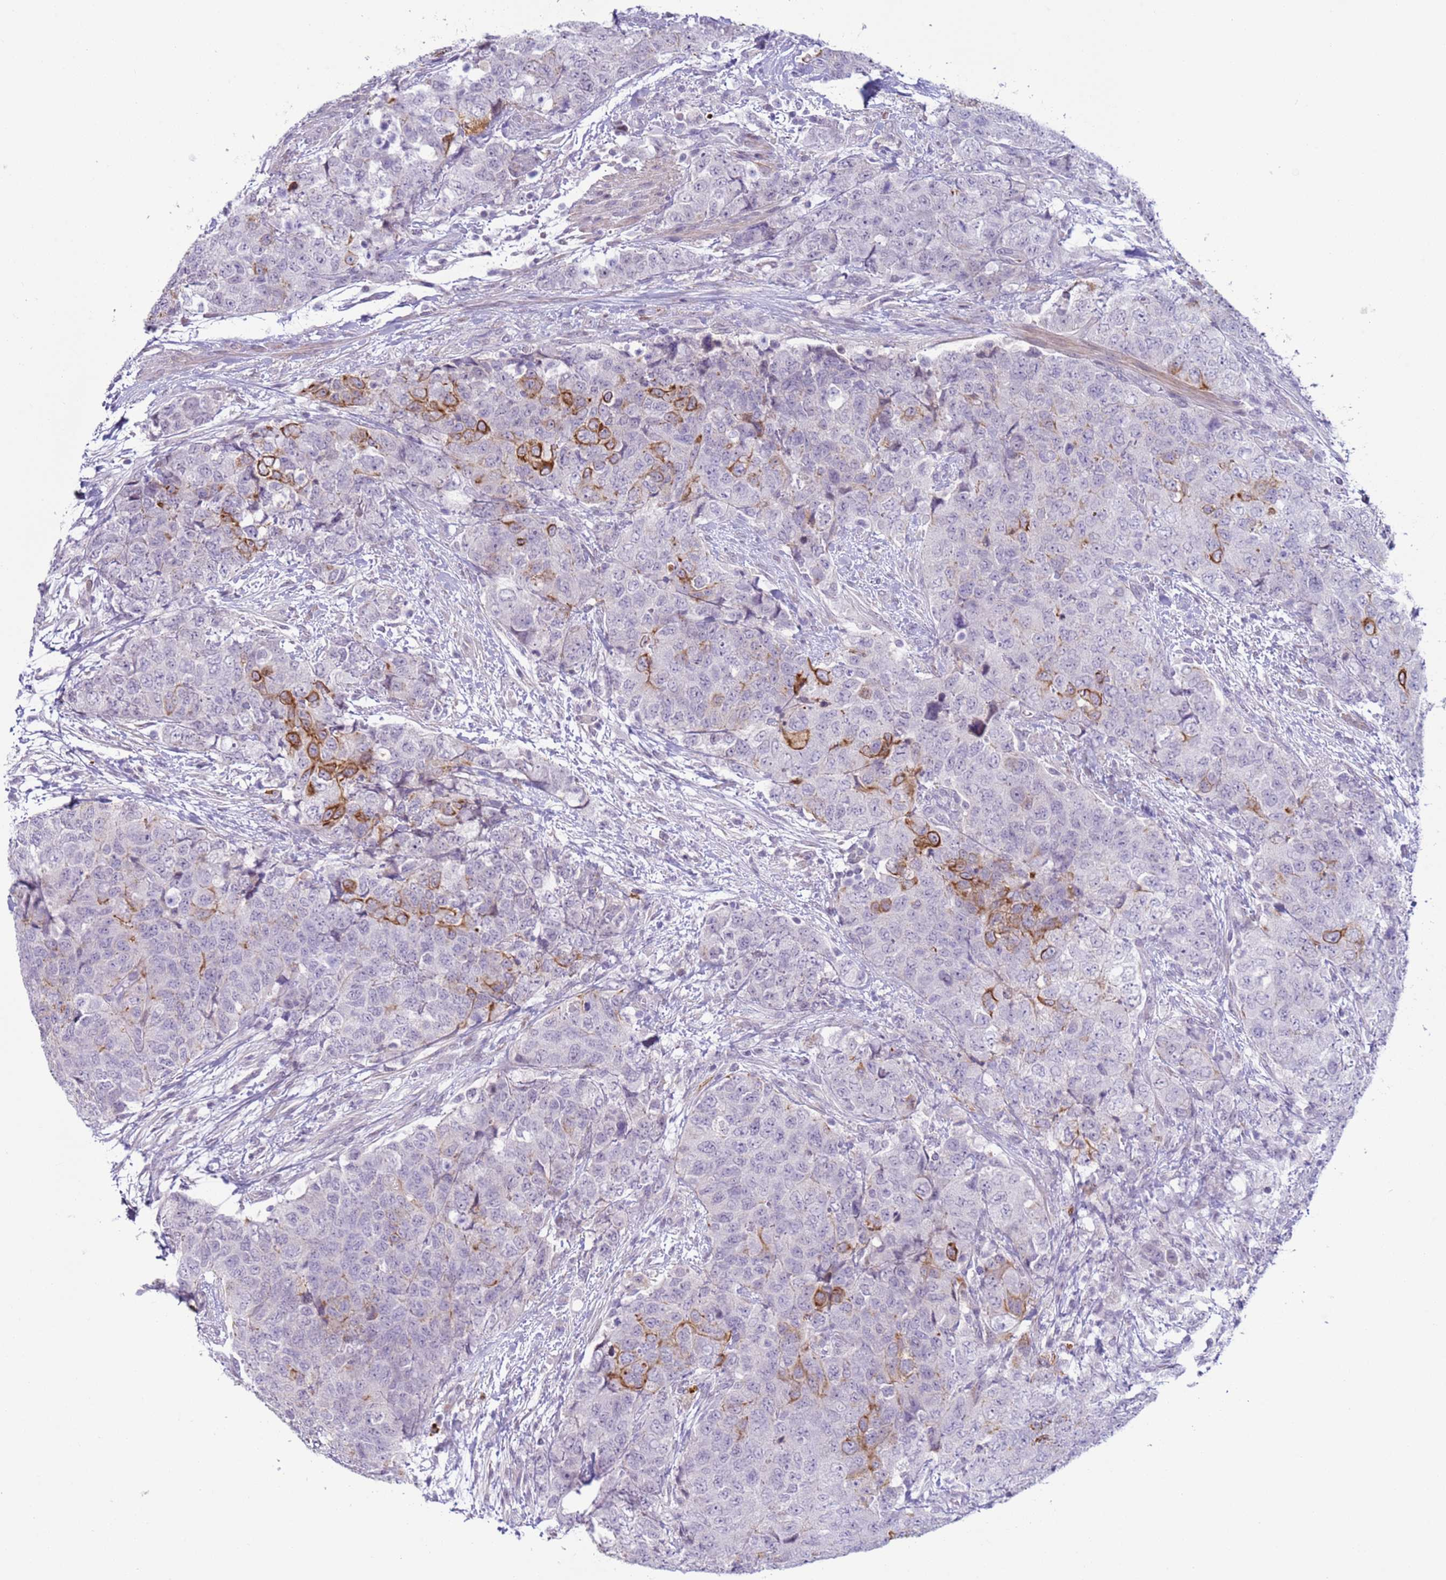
{"staining": {"intensity": "moderate", "quantity": "<25%", "location": "cytoplasmic/membranous"}, "tissue": "urothelial cancer", "cell_type": "Tumor cells", "image_type": "cancer", "snomed": [{"axis": "morphology", "description": "Urothelial carcinoma, High grade"}, {"axis": "topography", "description": "Urinary bladder"}], "caption": "Protein analysis of urothelial cancer tissue reveals moderate cytoplasmic/membranous positivity in about <25% of tumor cells. (Brightfield microscopy of DAB IHC at high magnification).", "gene": "NPAP1", "patient": {"sex": "female", "age": 78}}